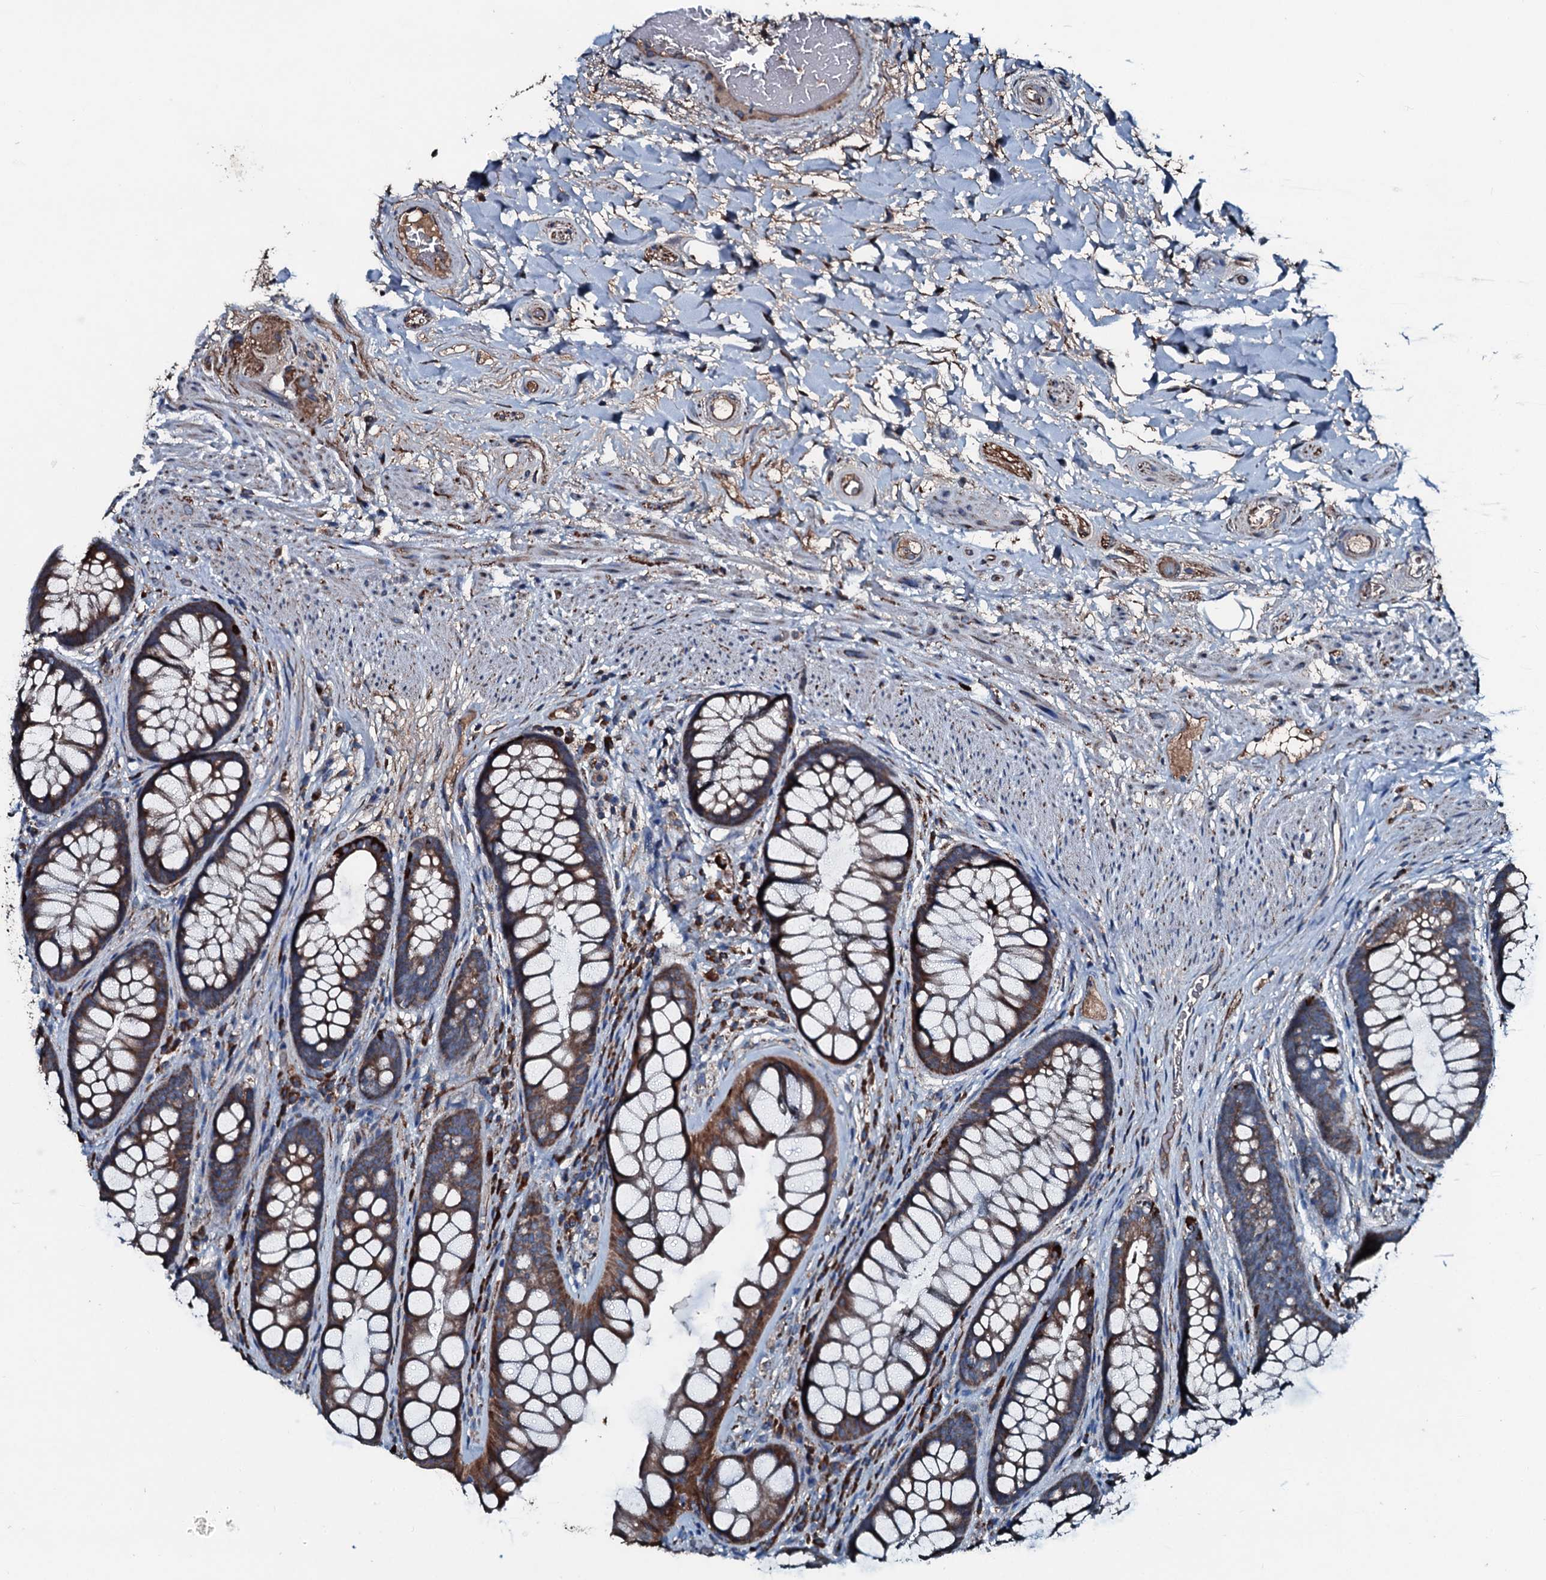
{"staining": {"intensity": "strong", "quantity": ">75%", "location": "cytoplasmic/membranous"}, "tissue": "rectum", "cell_type": "Glandular cells", "image_type": "normal", "snomed": [{"axis": "morphology", "description": "Normal tissue, NOS"}, {"axis": "topography", "description": "Rectum"}], "caption": "IHC (DAB (3,3'-diaminobenzidine)) staining of unremarkable rectum shows strong cytoplasmic/membranous protein expression in approximately >75% of glandular cells. (Stains: DAB in brown, nuclei in blue, Microscopy: brightfield microscopy at high magnification).", "gene": "ACSS3", "patient": {"sex": "male", "age": 74}}